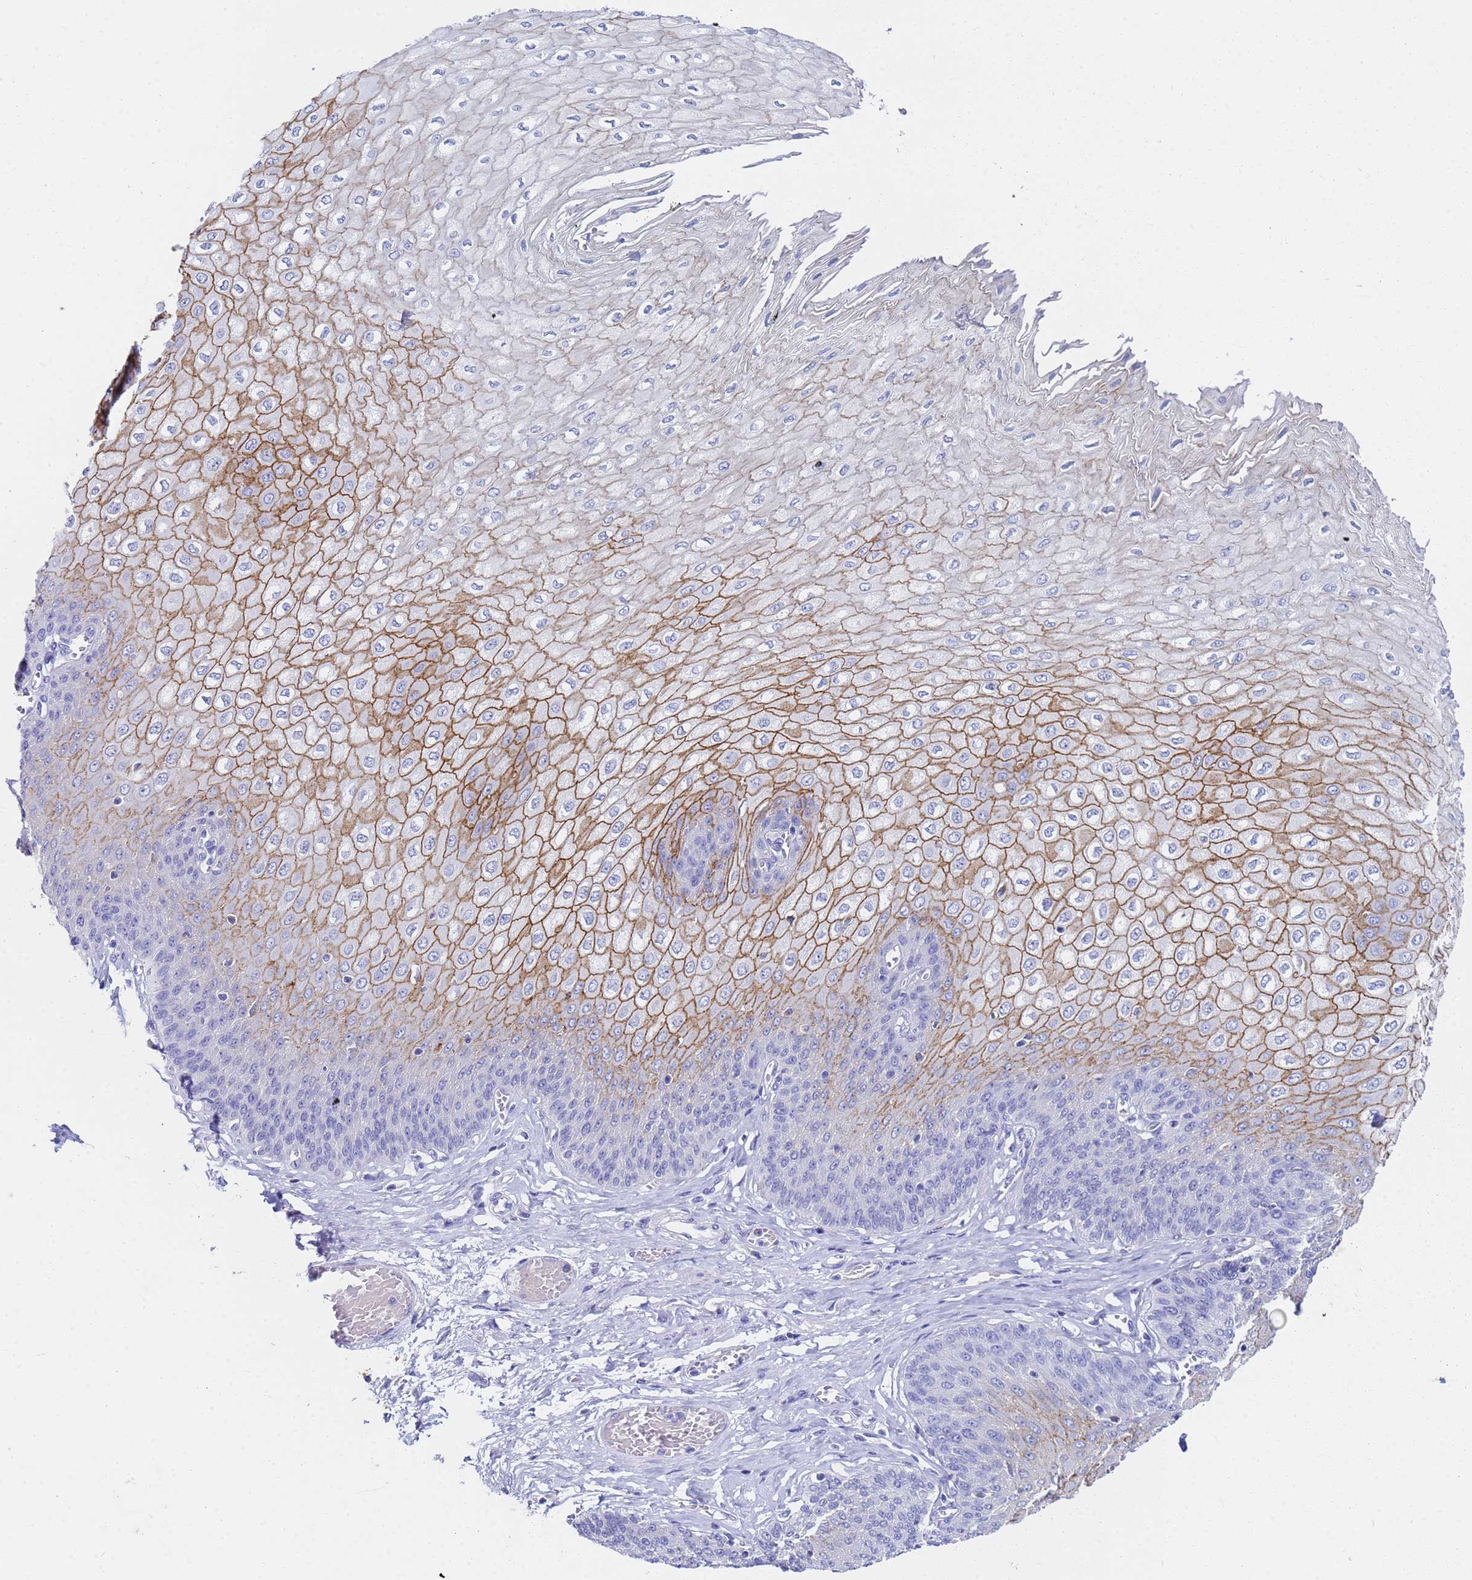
{"staining": {"intensity": "strong", "quantity": "<25%", "location": "cytoplasmic/membranous"}, "tissue": "esophagus", "cell_type": "Squamous epithelial cells", "image_type": "normal", "snomed": [{"axis": "morphology", "description": "Normal tissue, NOS"}, {"axis": "topography", "description": "Esophagus"}], "caption": "Esophagus stained with a brown dye demonstrates strong cytoplasmic/membranous positive staining in approximately <25% of squamous epithelial cells.", "gene": "C2orf72", "patient": {"sex": "male", "age": 60}}